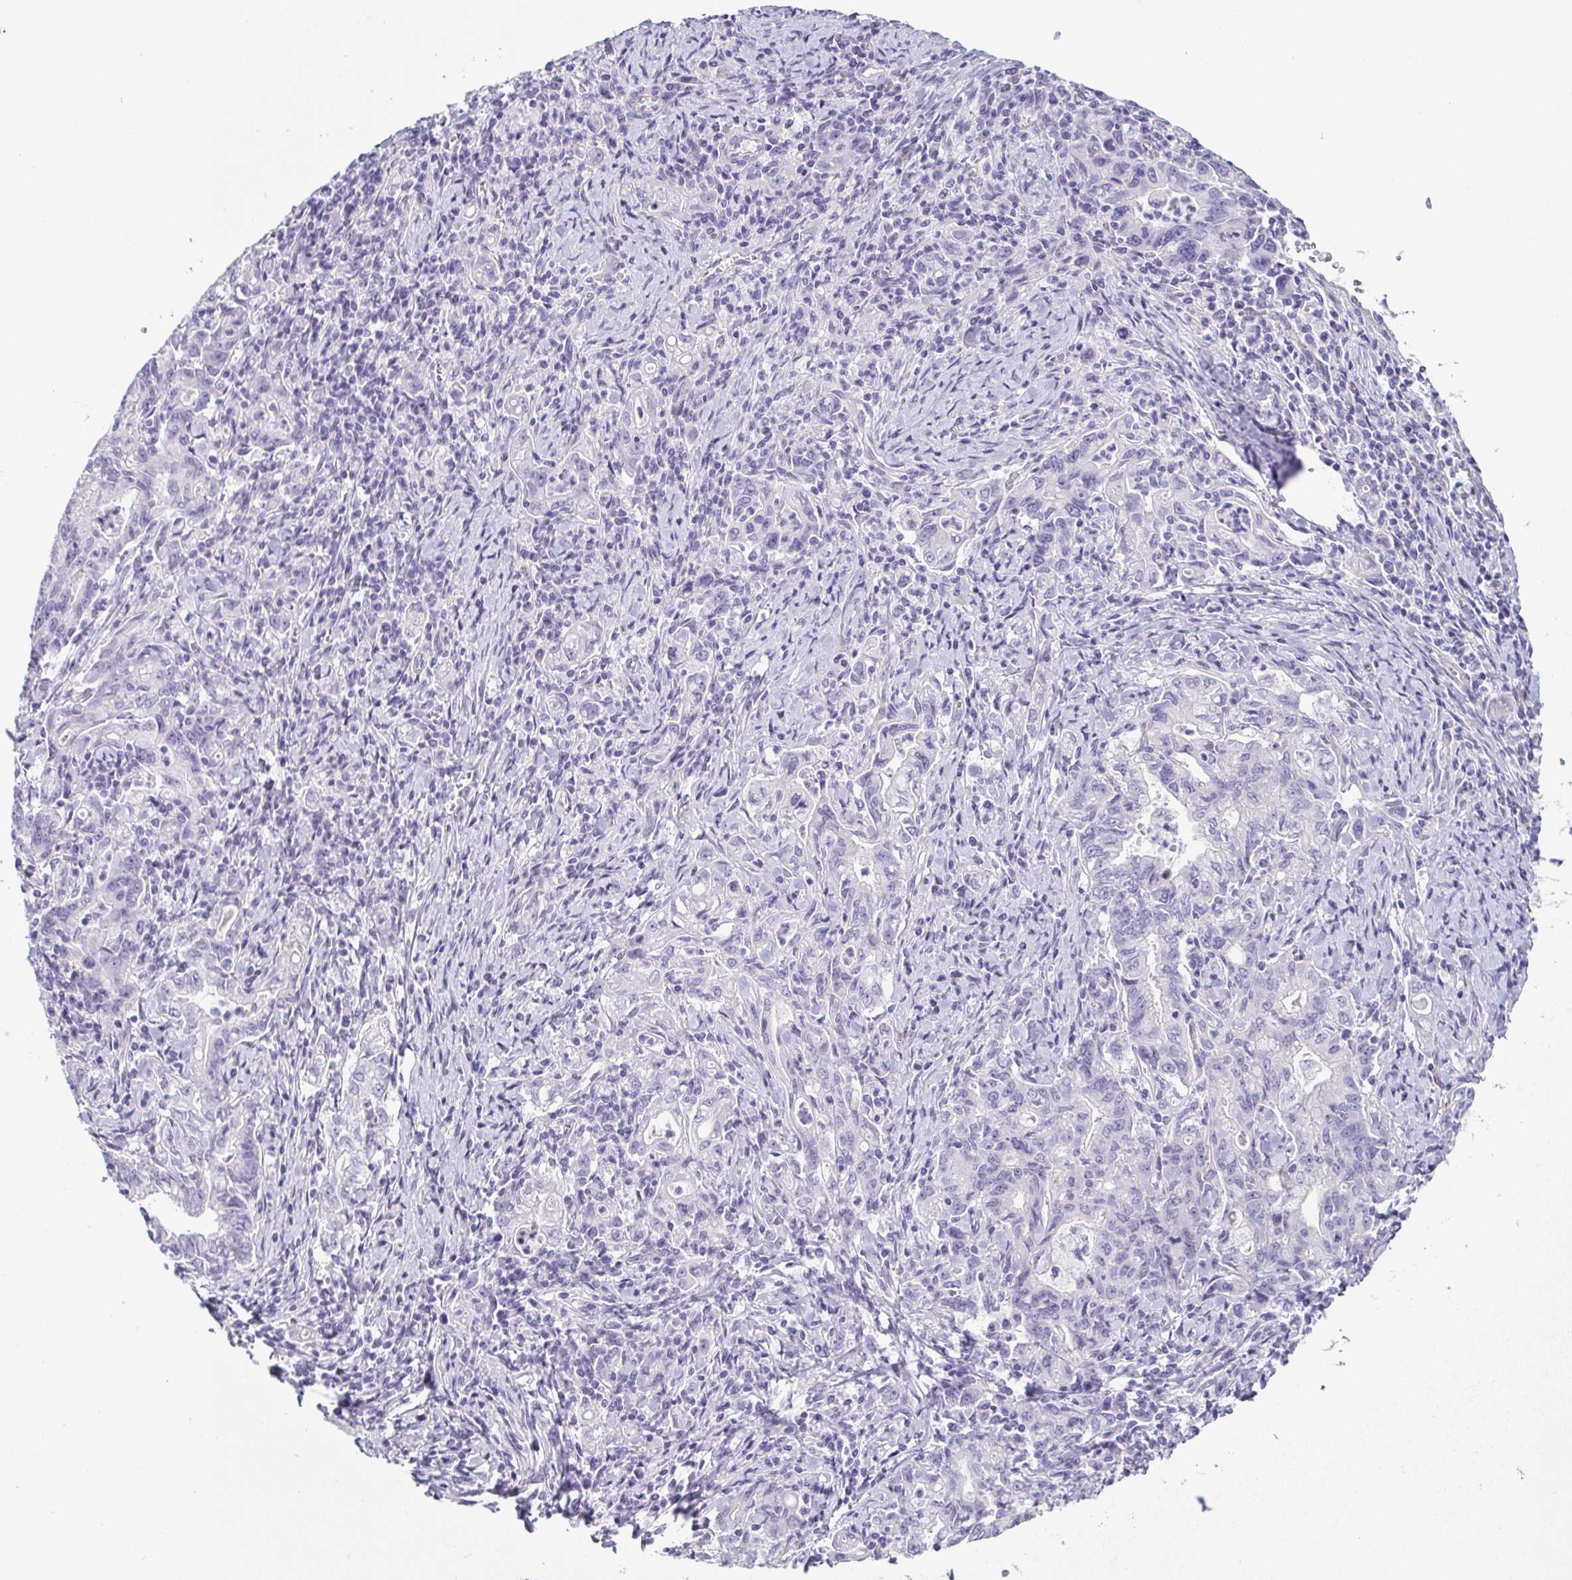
{"staining": {"intensity": "negative", "quantity": "none", "location": "none"}, "tissue": "stomach cancer", "cell_type": "Tumor cells", "image_type": "cancer", "snomed": [{"axis": "morphology", "description": "Adenocarcinoma, NOS"}, {"axis": "topography", "description": "Stomach, upper"}], "caption": "Human adenocarcinoma (stomach) stained for a protein using immunohistochemistry shows no expression in tumor cells.", "gene": "PRR4", "patient": {"sex": "female", "age": 79}}